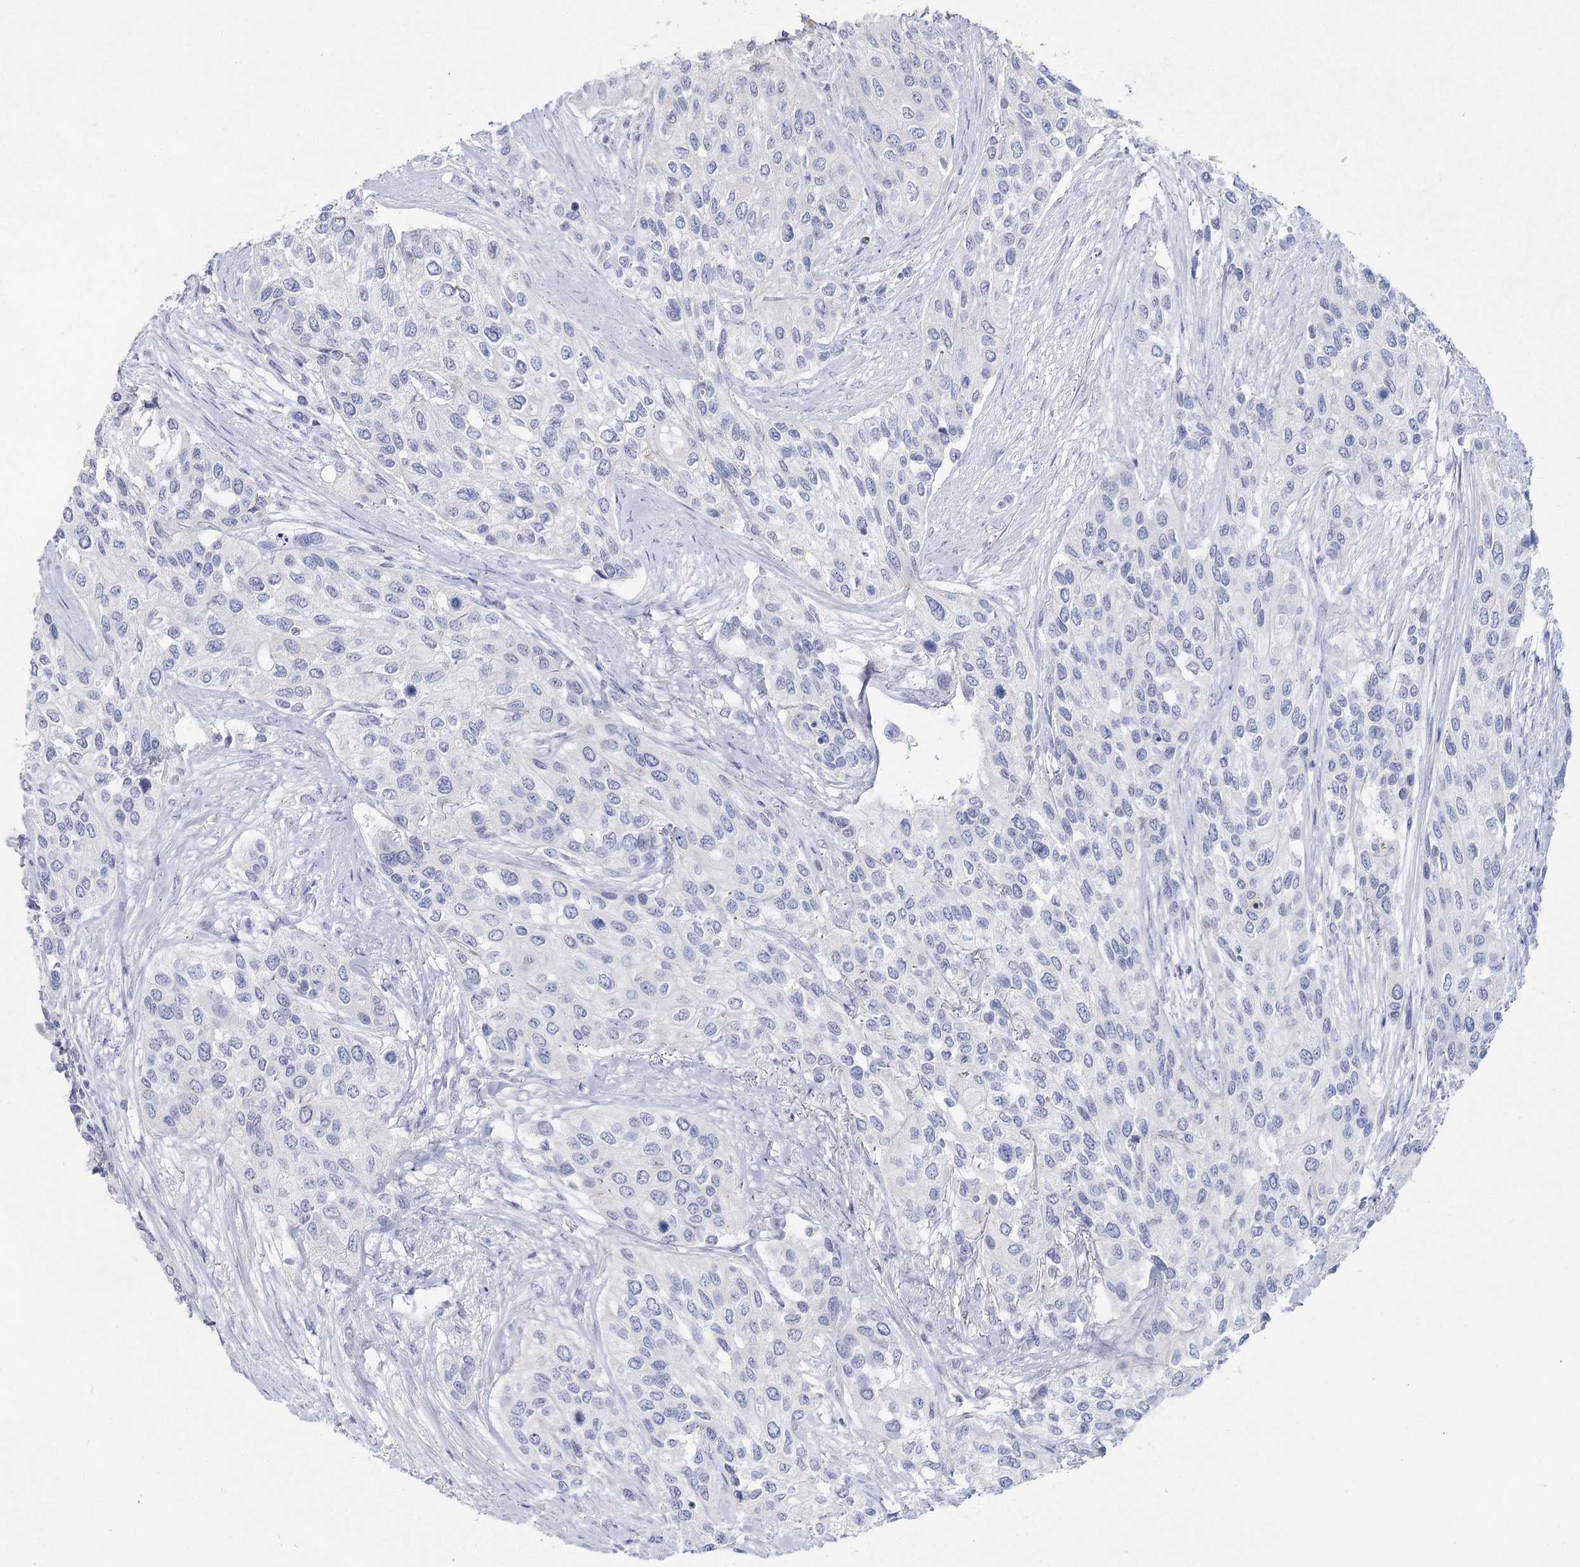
{"staining": {"intensity": "negative", "quantity": "none", "location": "none"}, "tissue": "urothelial cancer", "cell_type": "Tumor cells", "image_type": "cancer", "snomed": [{"axis": "morphology", "description": "Normal tissue, NOS"}, {"axis": "morphology", "description": "Urothelial carcinoma, High grade"}, {"axis": "topography", "description": "Vascular tissue"}, {"axis": "topography", "description": "Urinary bladder"}], "caption": "There is no significant positivity in tumor cells of urothelial cancer.", "gene": "SLC17A2", "patient": {"sex": "female", "age": 56}}